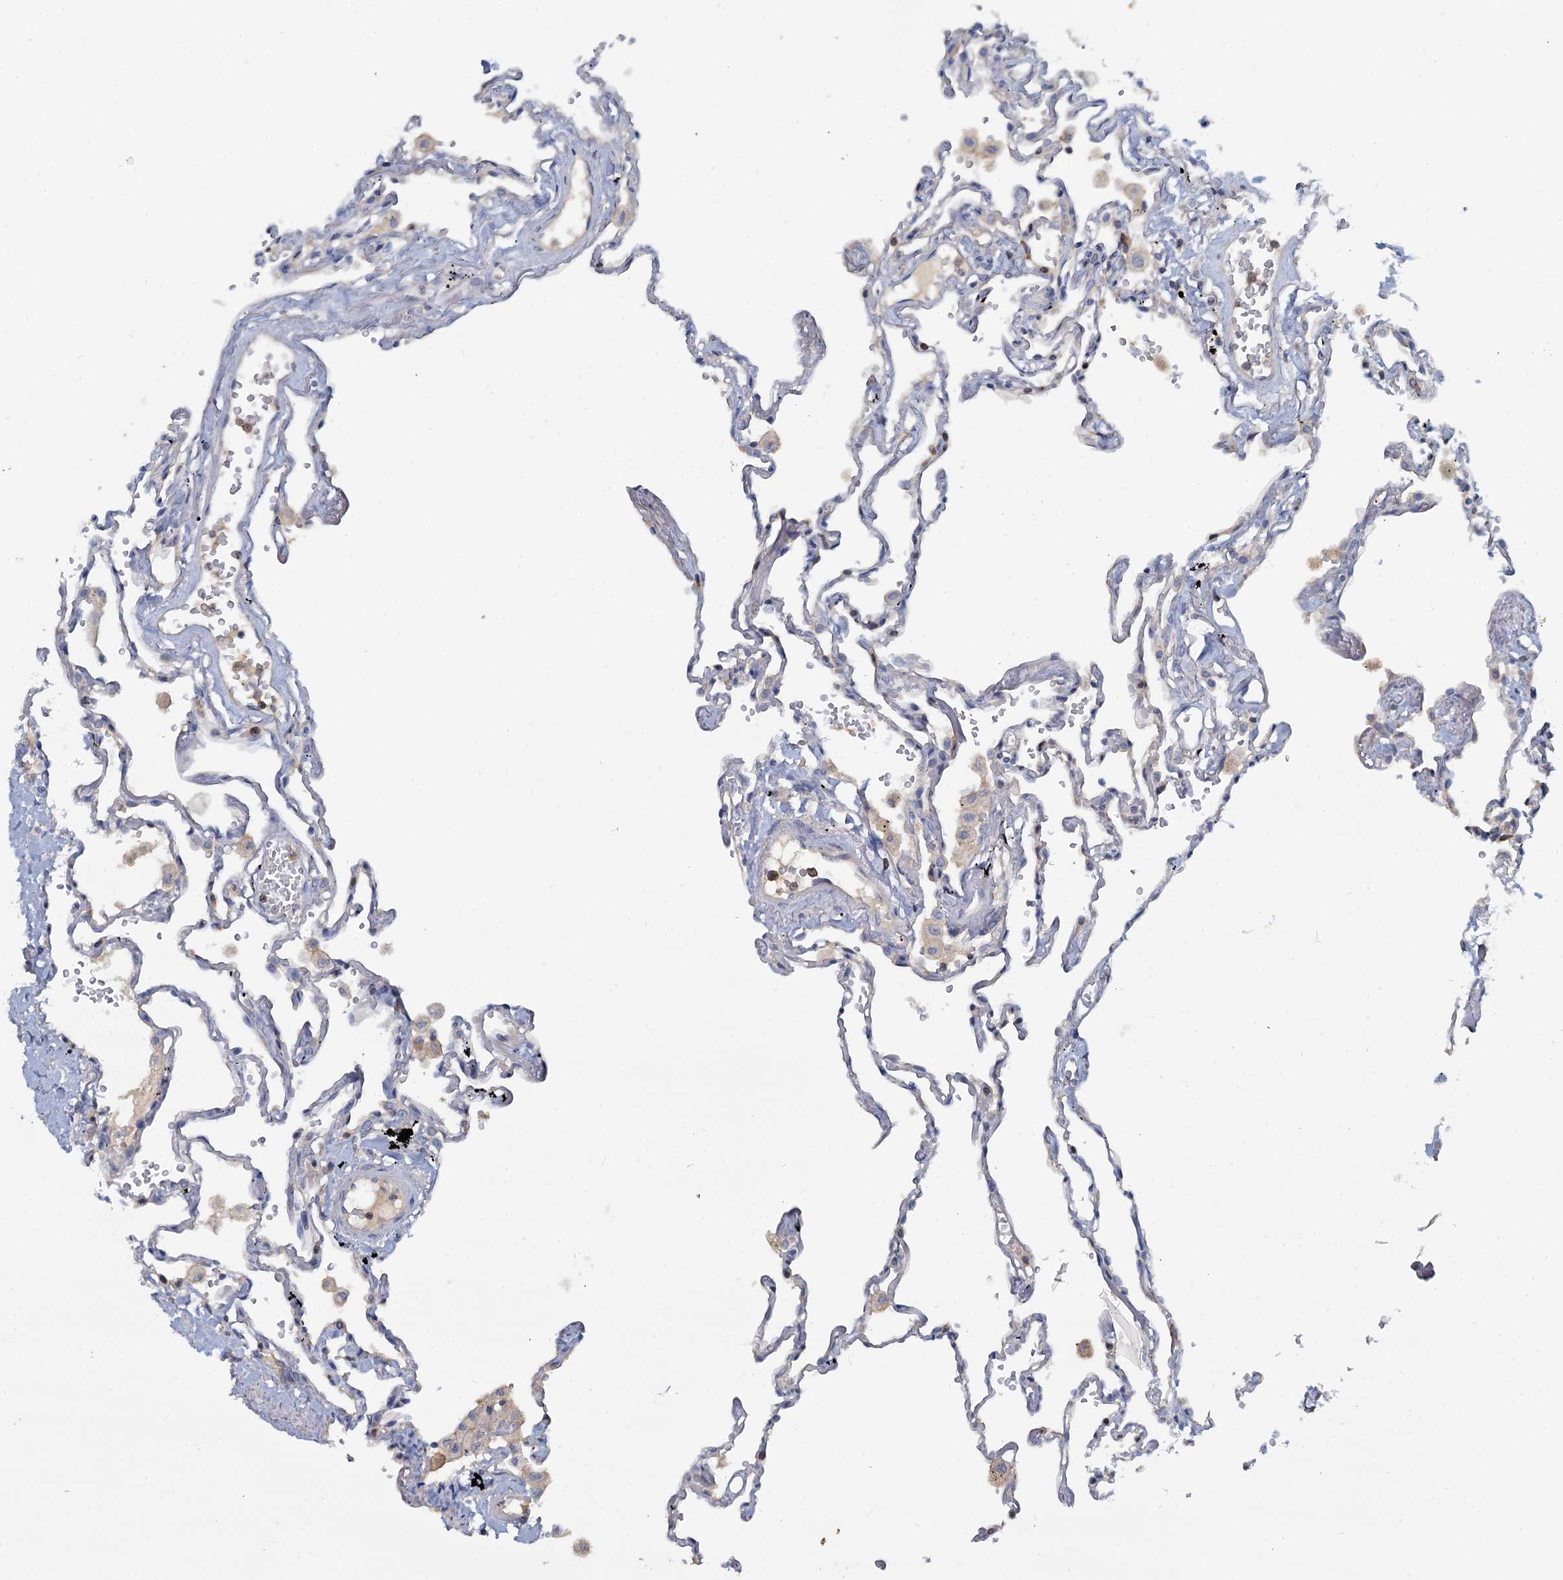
{"staining": {"intensity": "negative", "quantity": "none", "location": "none"}, "tissue": "lung", "cell_type": "Alveolar cells", "image_type": "normal", "snomed": [{"axis": "morphology", "description": "Normal tissue, NOS"}, {"axis": "topography", "description": "Lung"}], "caption": "This is a histopathology image of IHC staining of benign lung, which shows no staining in alveolar cells.", "gene": "ACSM3", "patient": {"sex": "female", "age": 67}}